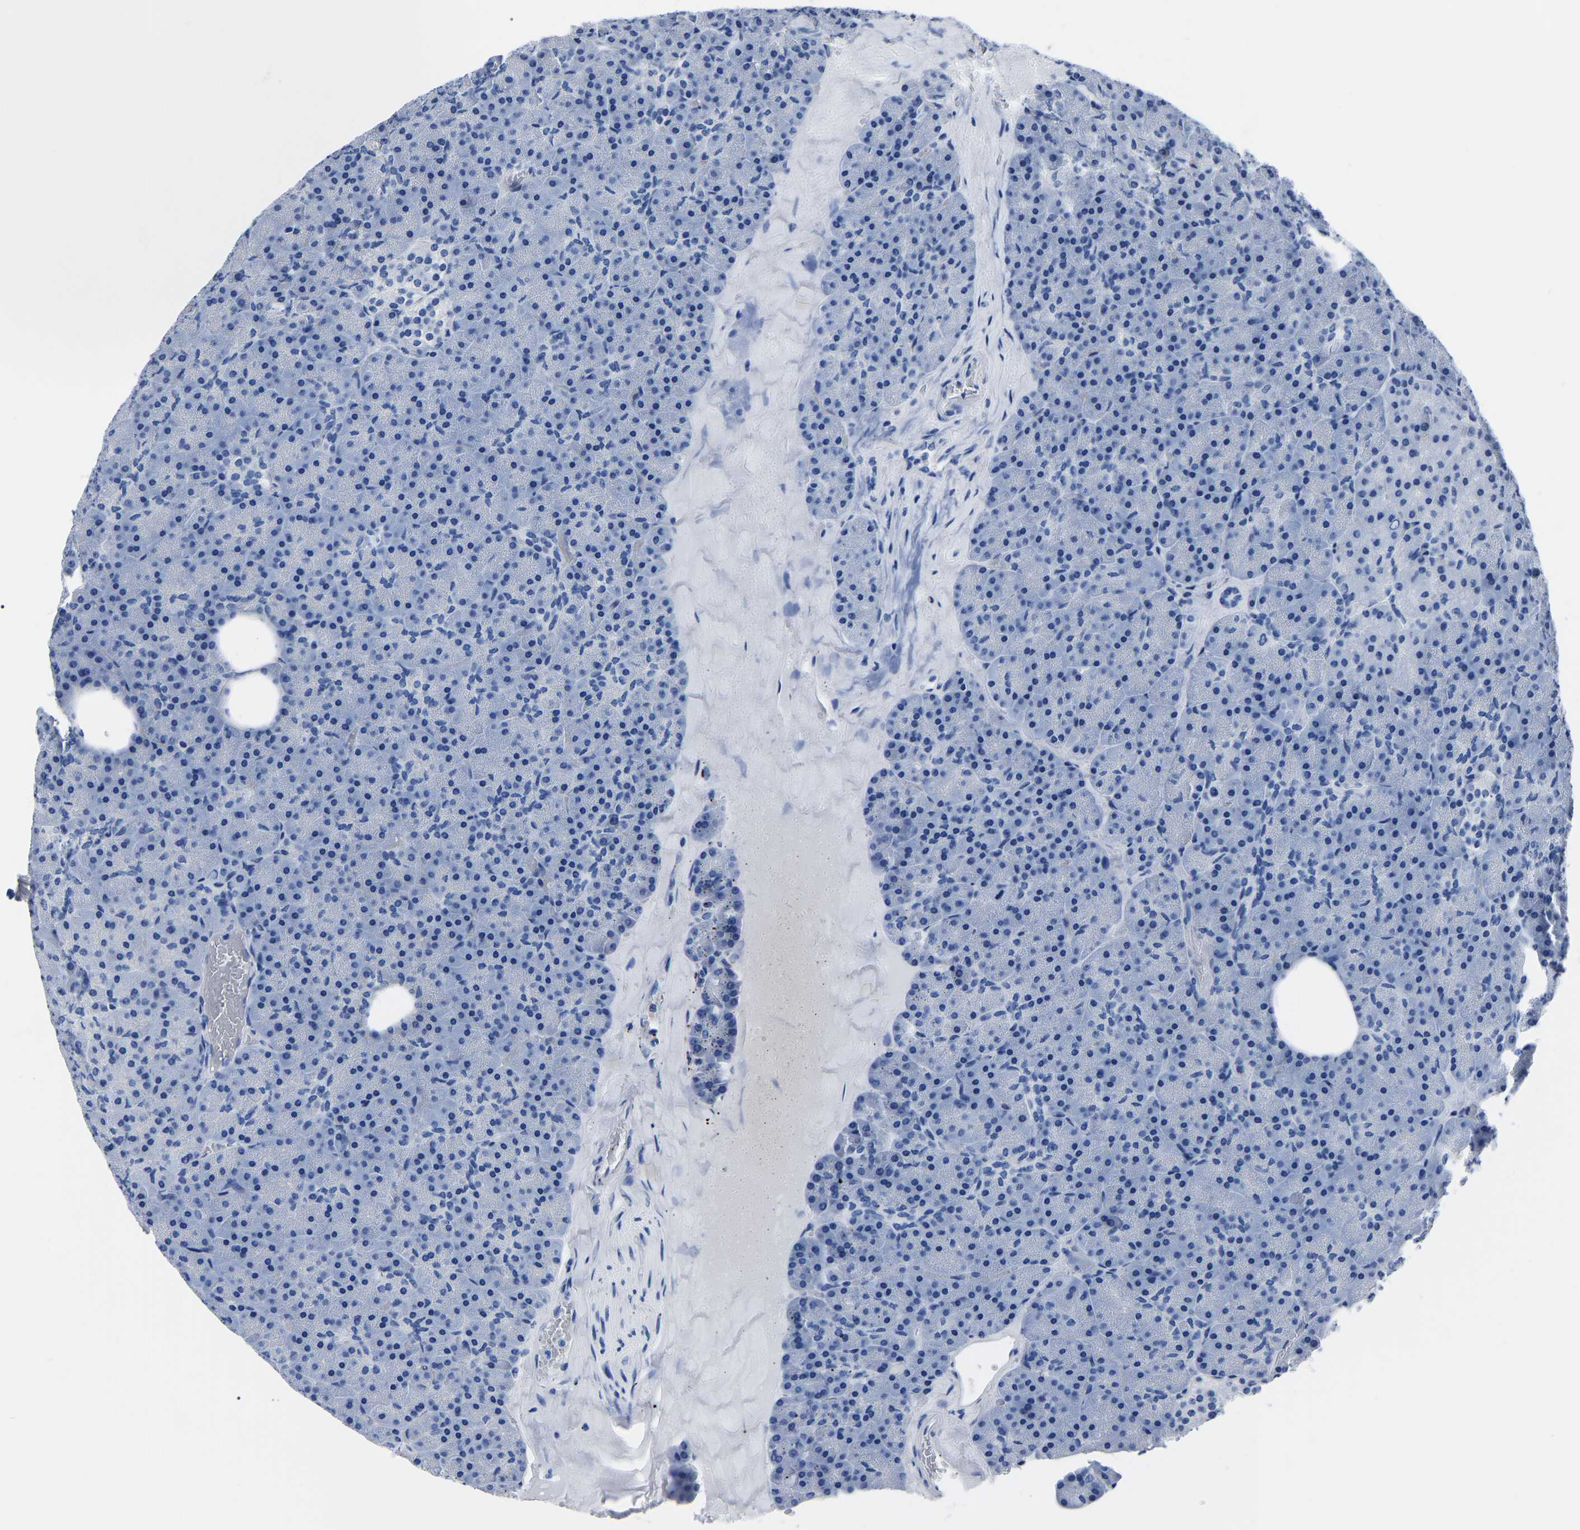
{"staining": {"intensity": "negative", "quantity": "none", "location": "none"}, "tissue": "pancreas", "cell_type": "Exocrine glandular cells", "image_type": "normal", "snomed": [{"axis": "morphology", "description": "Normal tissue, NOS"}, {"axis": "morphology", "description": "Carcinoid, malignant, NOS"}, {"axis": "topography", "description": "Pancreas"}], "caption": "Immunohistochemistry (IHC) of normal human pancreas displays no positivity in exocrine glandular cells. The staining was performed using DAB to visualize the protein expression in brown, while the nuclei were stained in blue with hematoxylin (Magnification: 20x).", "gene": "IMPG2", "patient": {"sex": "female", "age": 35}}